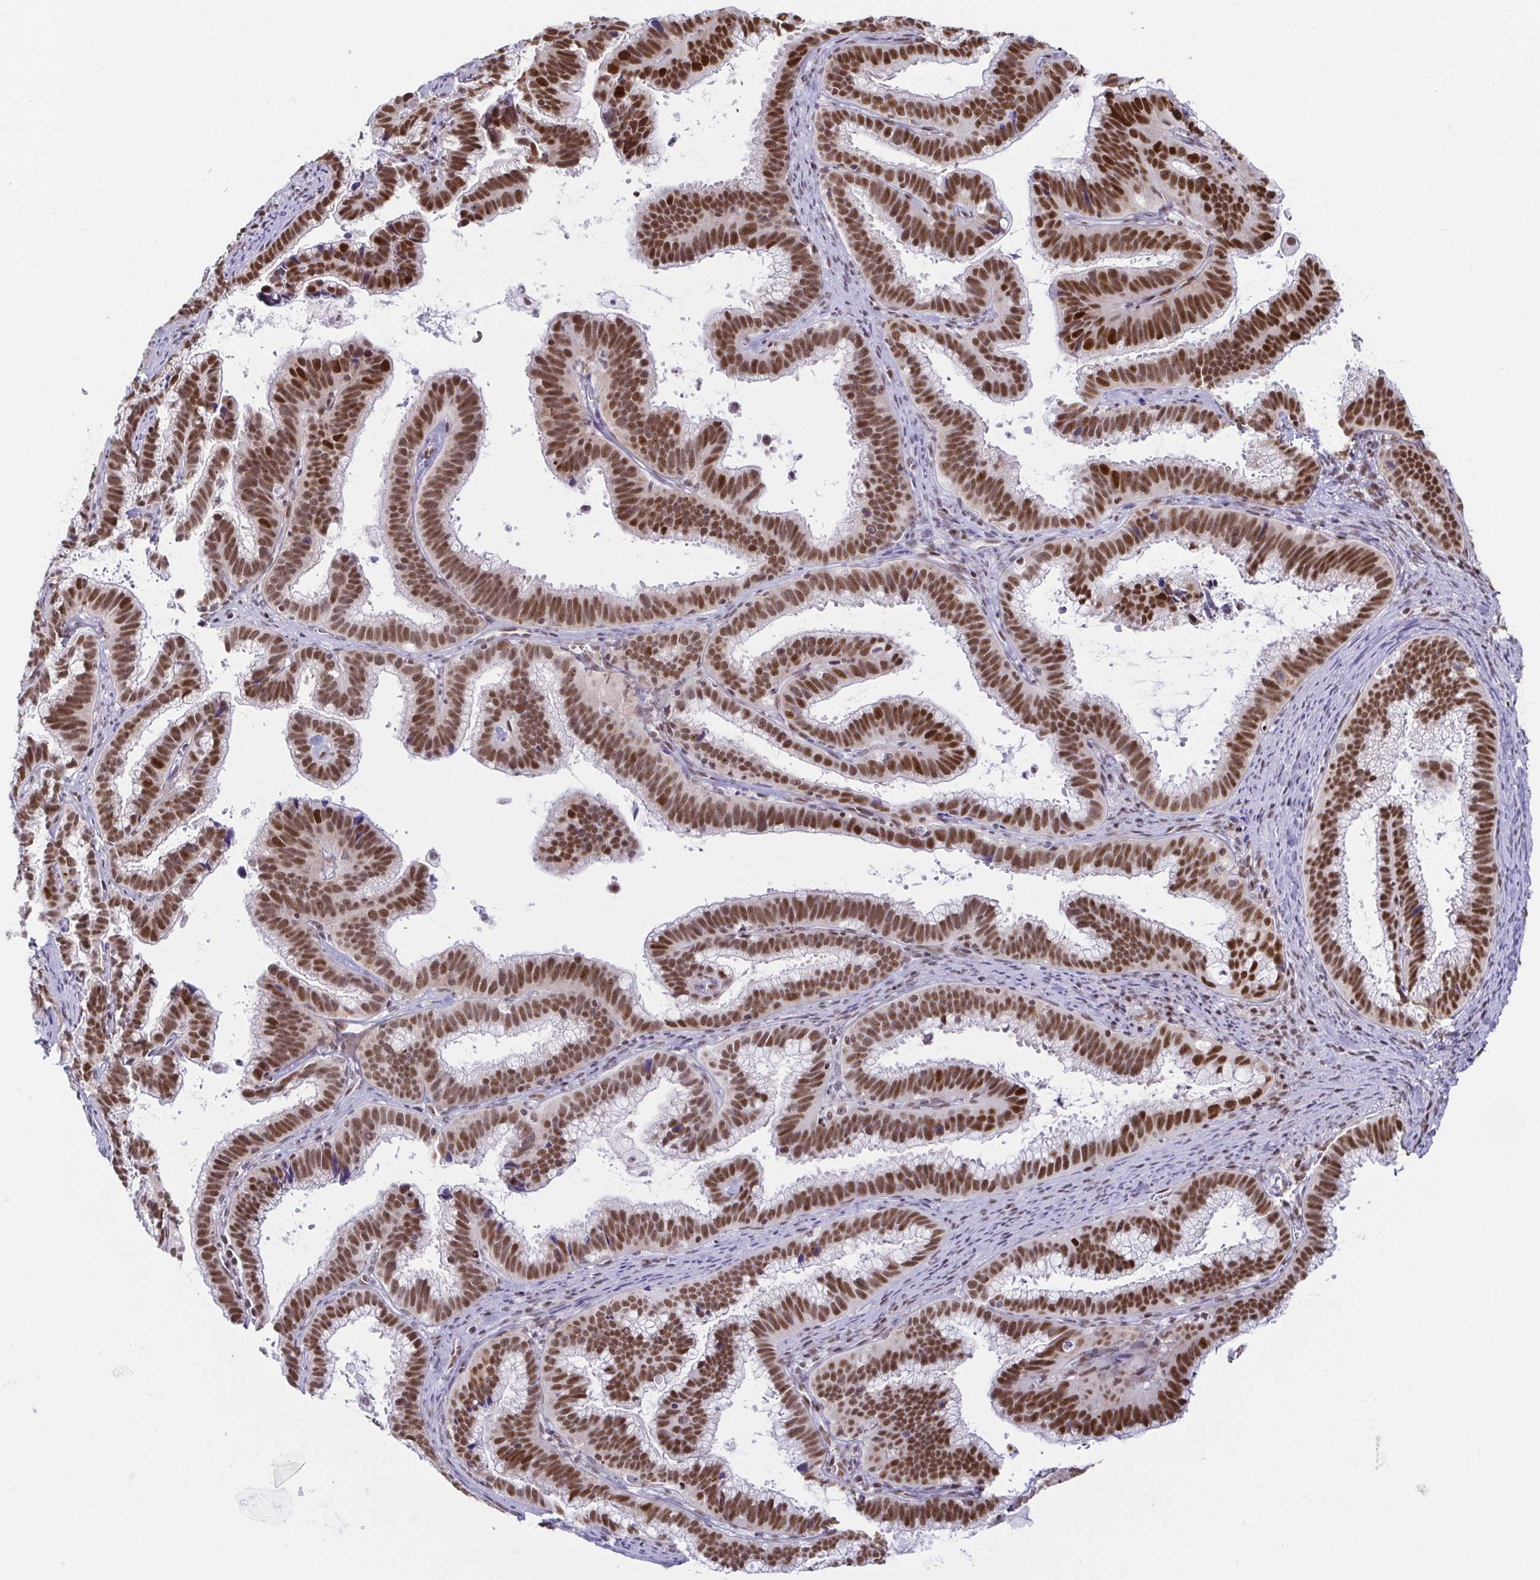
{"staining": {"intensity": "strong", "quantity": ">75%", "location": "nuclear"}, "tissue": "cervical cancer", "cell_type": "Tumor cells", "image_type": "cancer", "snomed": [{"axis": "morphology", "description": "Adenocarcinoma, NOS"}, {"axis": "topography", "description": "Cervix"}], "caption": "Protein staining by IHC reveals strong nuclear expression in approximately >75% of tumor cells in adenocarcinoma (cervical).", "gene": "EWSR1", "patient": {"sex": "female", "age": 61}}